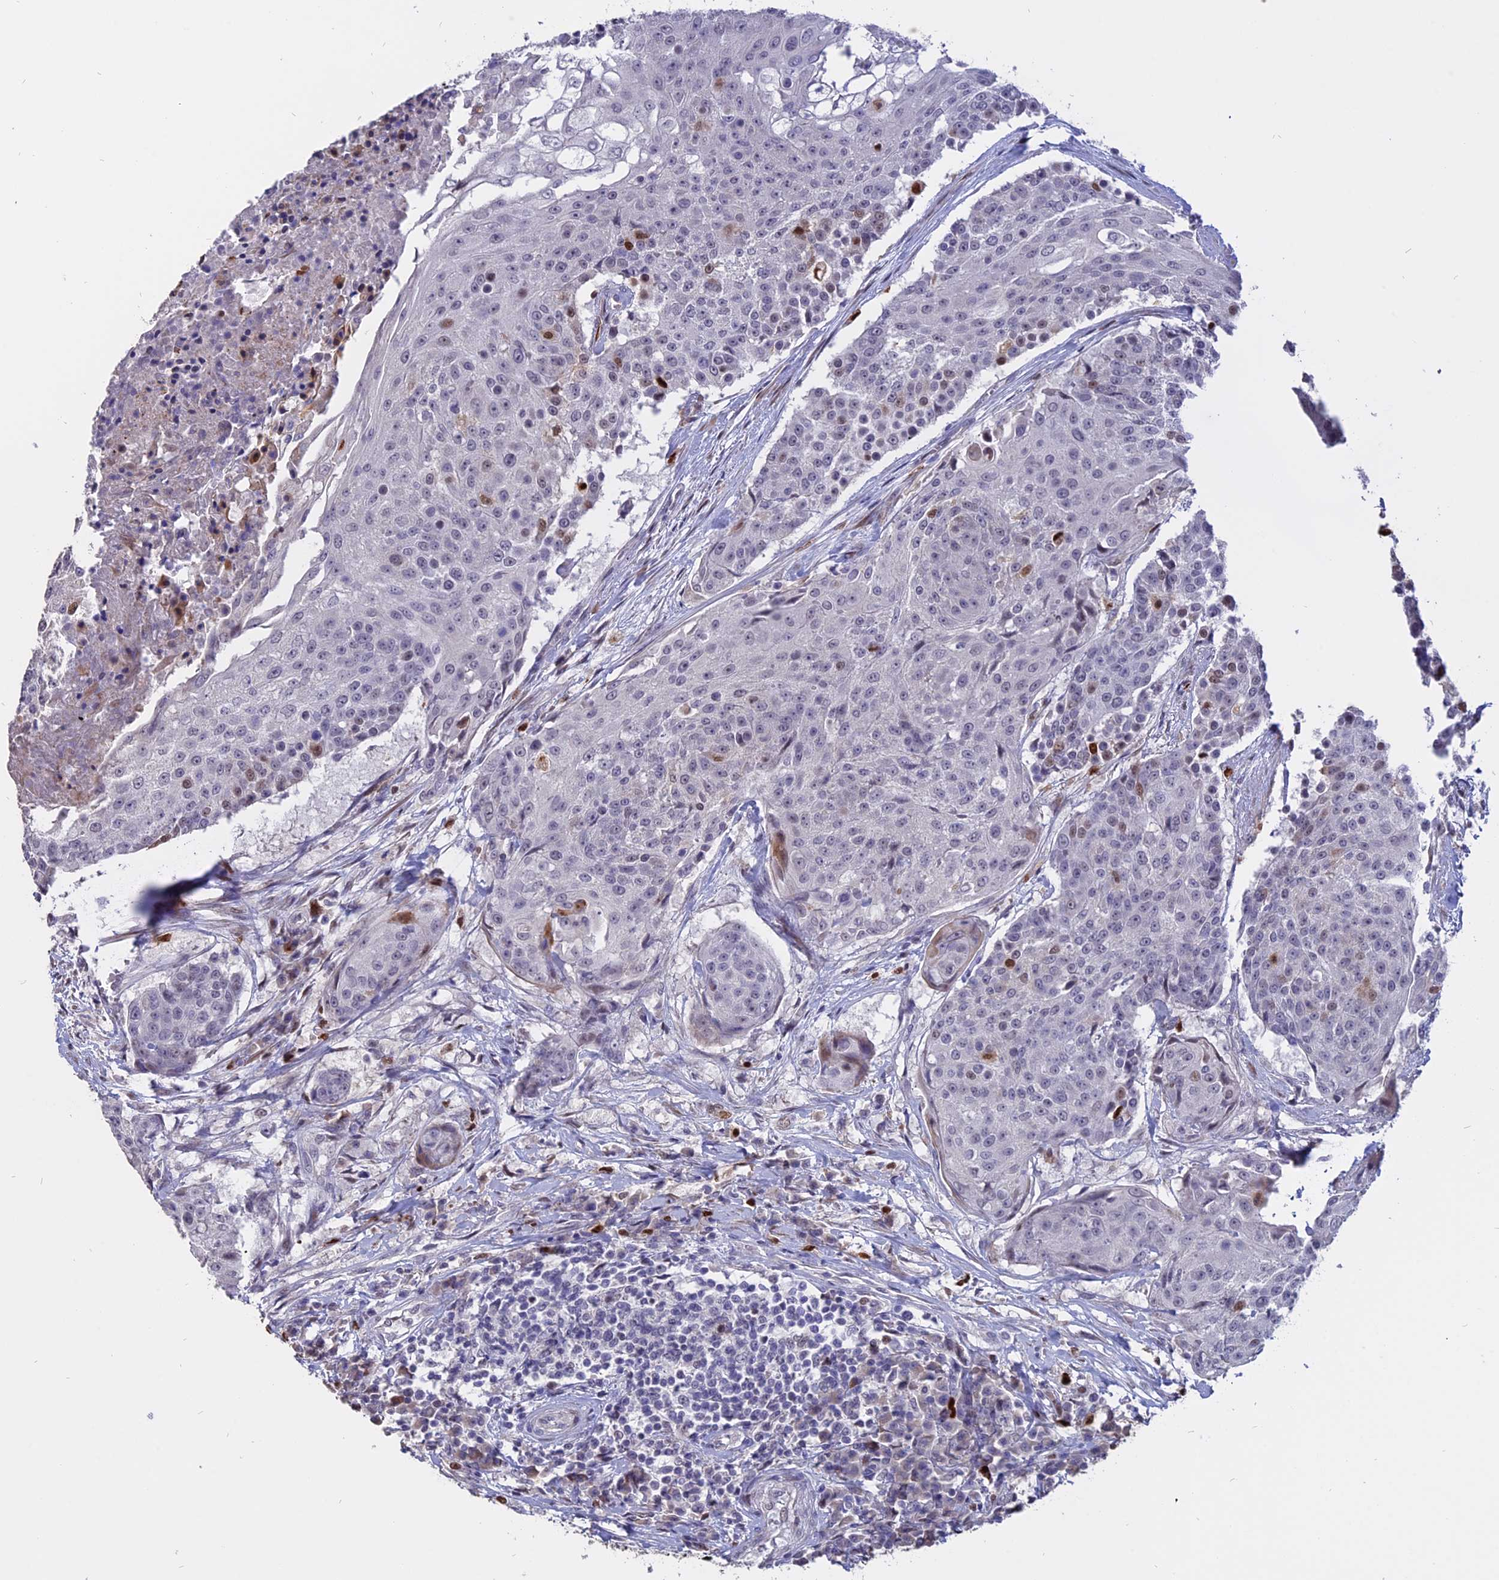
{"staining": {"intensity": "negative", "quantity": "none", "location": "none"}, "tissue": "urothelial cancer", "cell_type": "Tumor cells", "image_type": "cancer", "snomed": [{"axis": "morphology", "description": "Urothelial carcinoma, High grade"}, {"axis": "topography", "description": "Urinary bladder"}], "caption": "Immunohistochemistry (IHC) image of human urothelial cancer stained for a protein (brown), which exhibits no positivity in tumor cells.", "gene": "TMEM263", "patient": {"sex": "female", "age": 63}}